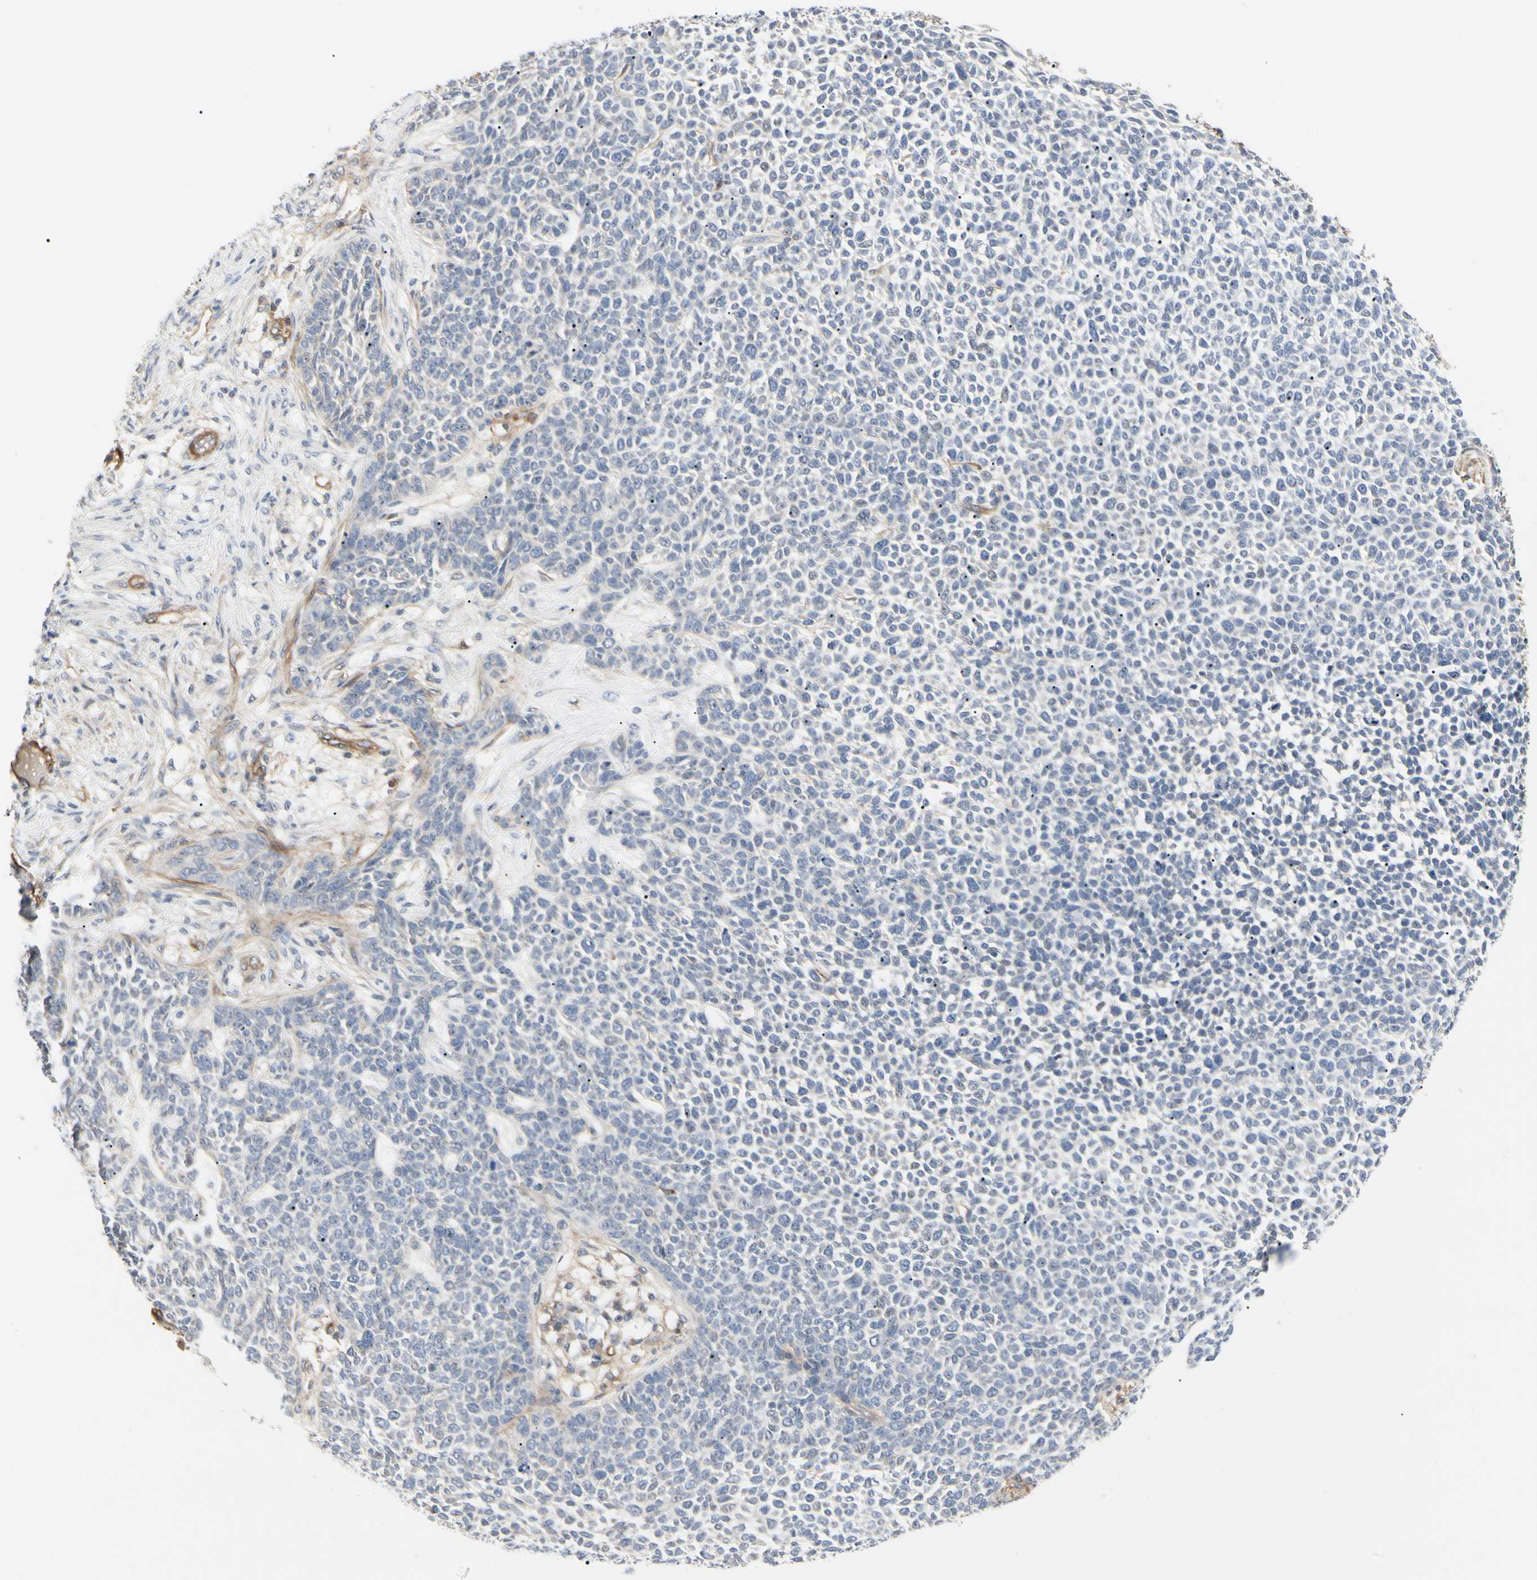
{"staining": {"intensity": "negative", "quantity": "none", "location": "none"}, "tissue": "skin cancer", "cell_type": "Tumor cells", "image_type": "cancer", "snomed": [{"axis": "morphology", "description": "Basal cell carcinoma"}, {"axis": "topography", "description": "Skin"}], "caption": "This photomicrograph is of skin cancer stained with IHC to label a protein in brown with the nuclei are counter-stained blue. There is no positivity in tumor cells.", "gene": "GGT5", "patient": {"sex": "female", "age": 84}}